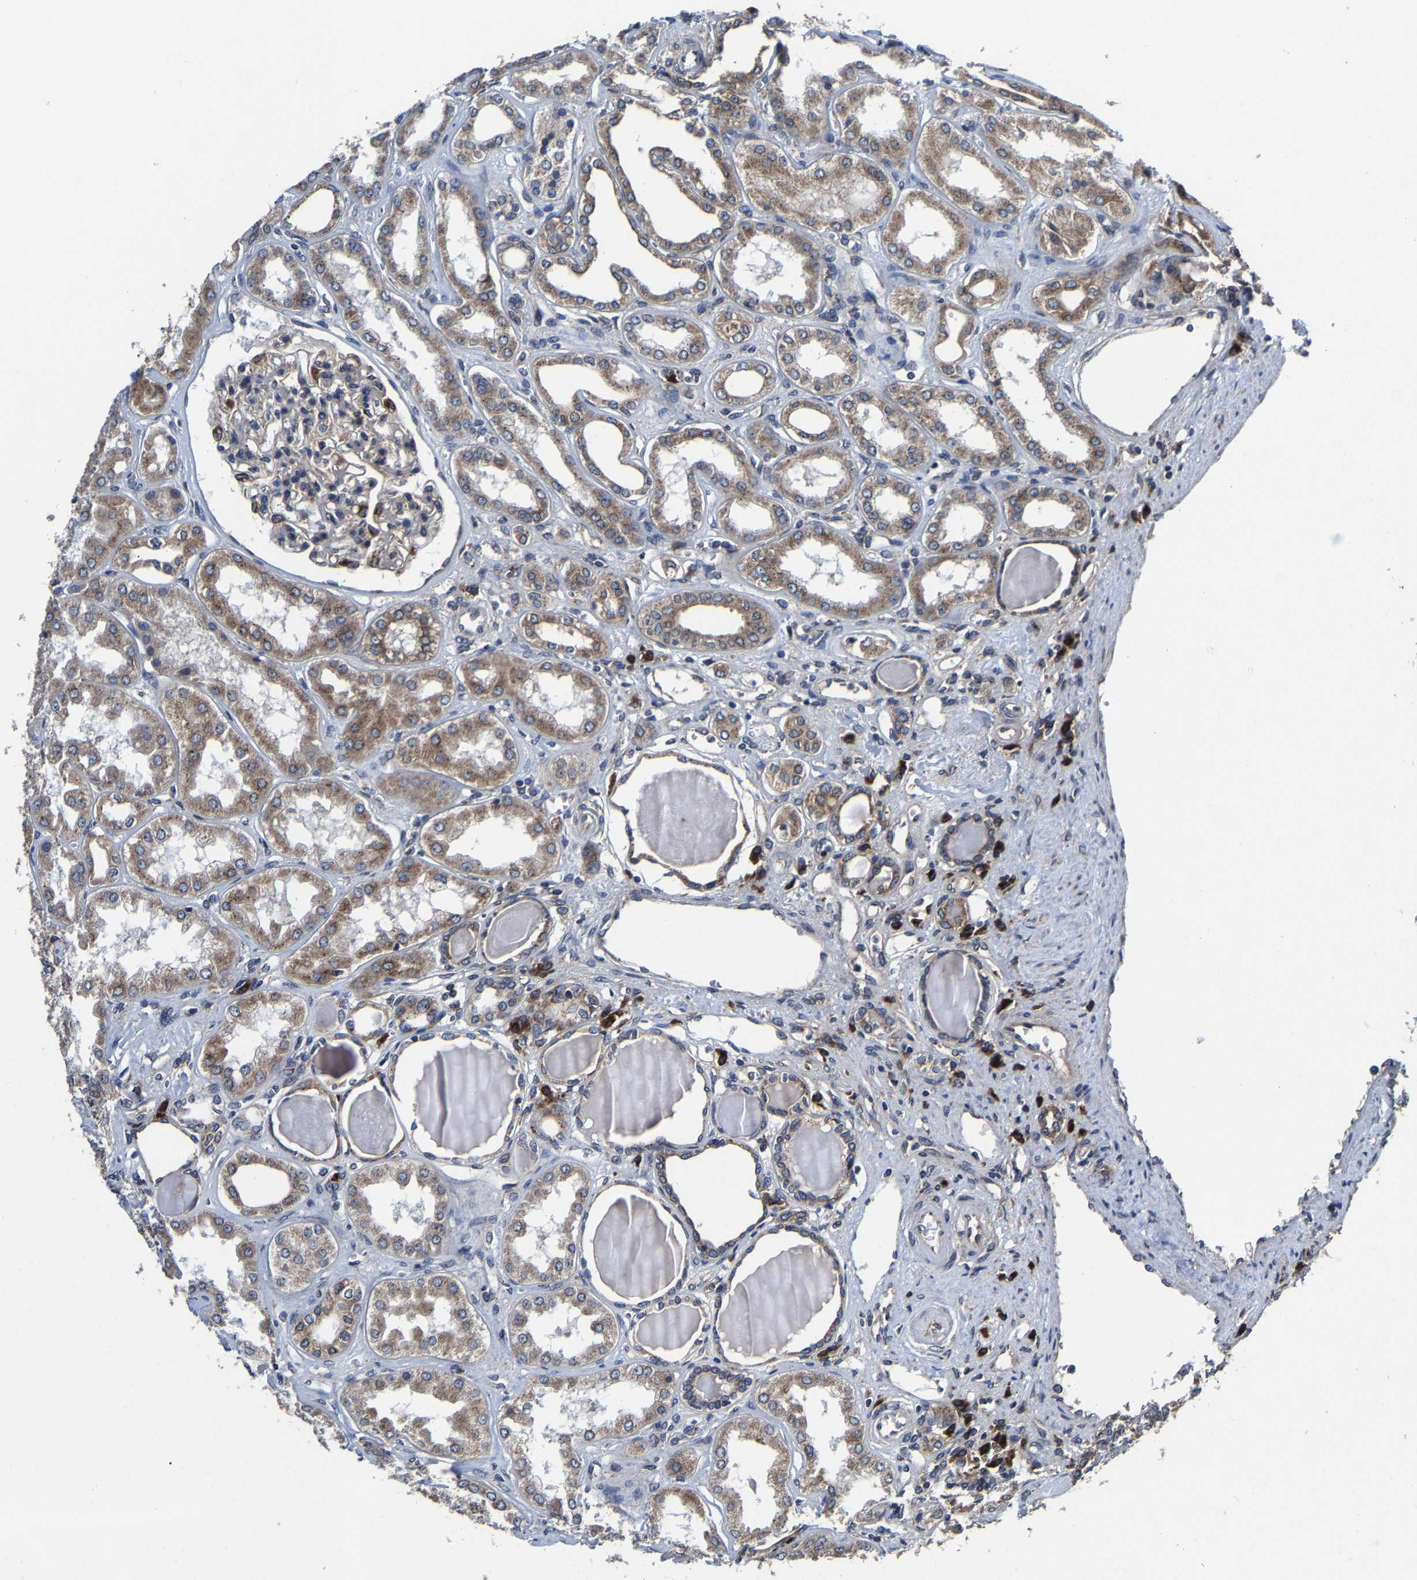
{"staining": {"intensity": "strong", "quantity": "<25%", "location": "cytoplasmic/membranous"}, "tissue": "kidney", "cell_type": "Cells in glomeruli", "image_type": "normal", "snomed": [{"axis": "morphology", "description": "Normal tissue, NOS"}, {"axis": "topography", "description": "Kidney"}], "caption": "Approximately <25% of cells in glomeruli in unremarkable kidney show strong cytoplasmic/membranous protein positivity as visualized by brown immunohistochemical staining.", "gene": "EBAG9", "patient": {"sex": "female", "age": 56}}